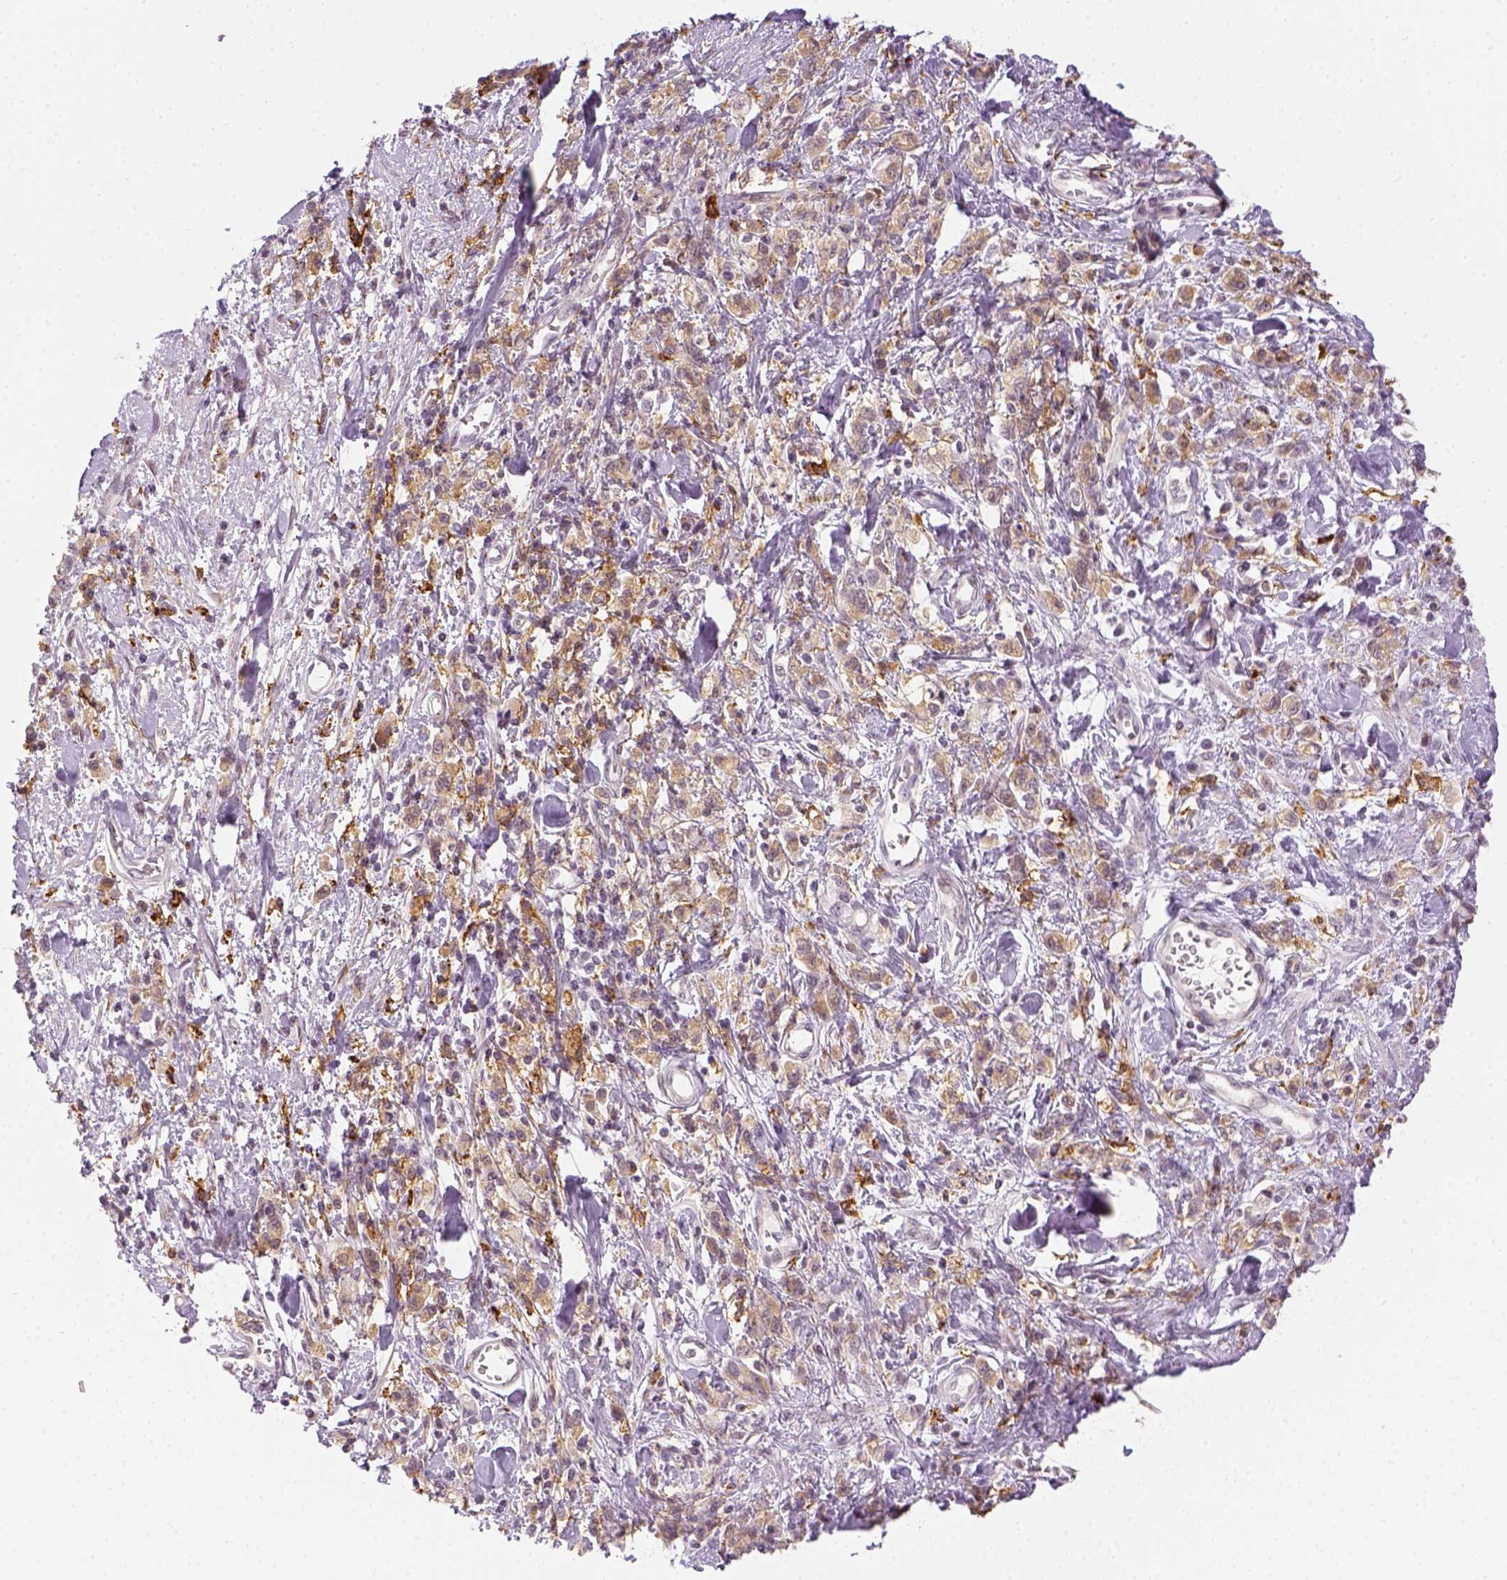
{"staining": {"intensity": "weak", "quantity": "25%-75%", "location": "cytoplasmic/membranous"}, "tissue": "stomach cancer", "cell_type": "Tumor cells", "image_type": "cancer", "snomed": [{"axis": "morphology", "description": "Adenocarcinoma, NOS"}, {"axis": "topography", "description": "Stomach"}], "caption": "Immunohistochemical staining of human stomach cancer (adenocarcinoma) demonstrates low levels of weak cytoplasmic/membranous protein staining in approximately 25%-75% of tumor cells.", "gene": "CD14", "patient": {"sex": "male", "age": 77}}